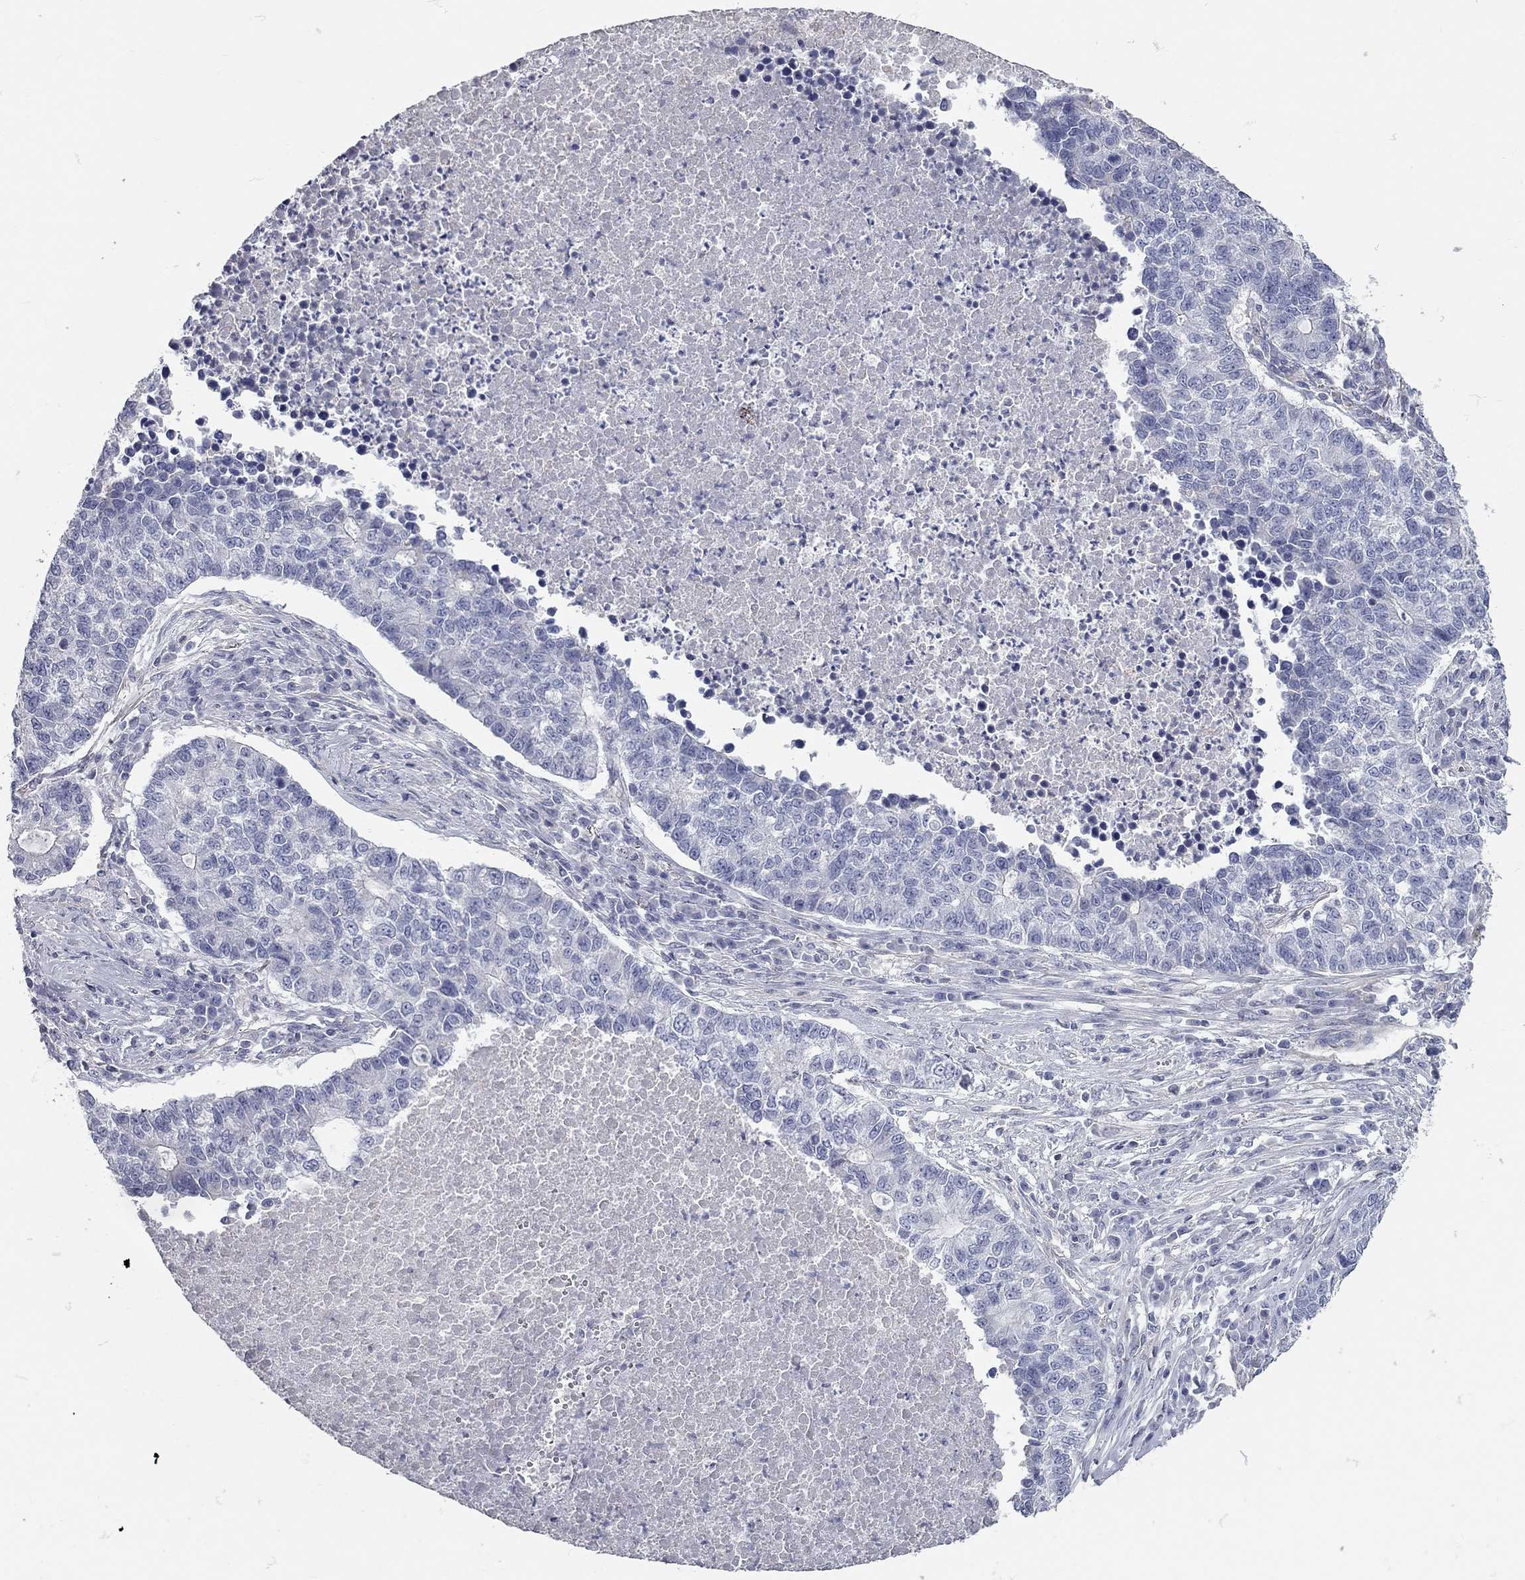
{"staining": {"intensity": "negative", "quantity": "none", "location": "none"}, "tissue": "lung cancer", "cell_type": "Tumor cells", "image_type": "cancer", "snomed": [{"axis": "morphology", "description": "Adenocarcinoma, NOS"}, {"axis": "topography", "description": "Lung"}], "caption": "Immunohistochemical staining of lung adenocarcinoma shows no significant positivity in tumor cells.", "gene": "C10orf90", "patient": {"sex": "male", "age": 57}}